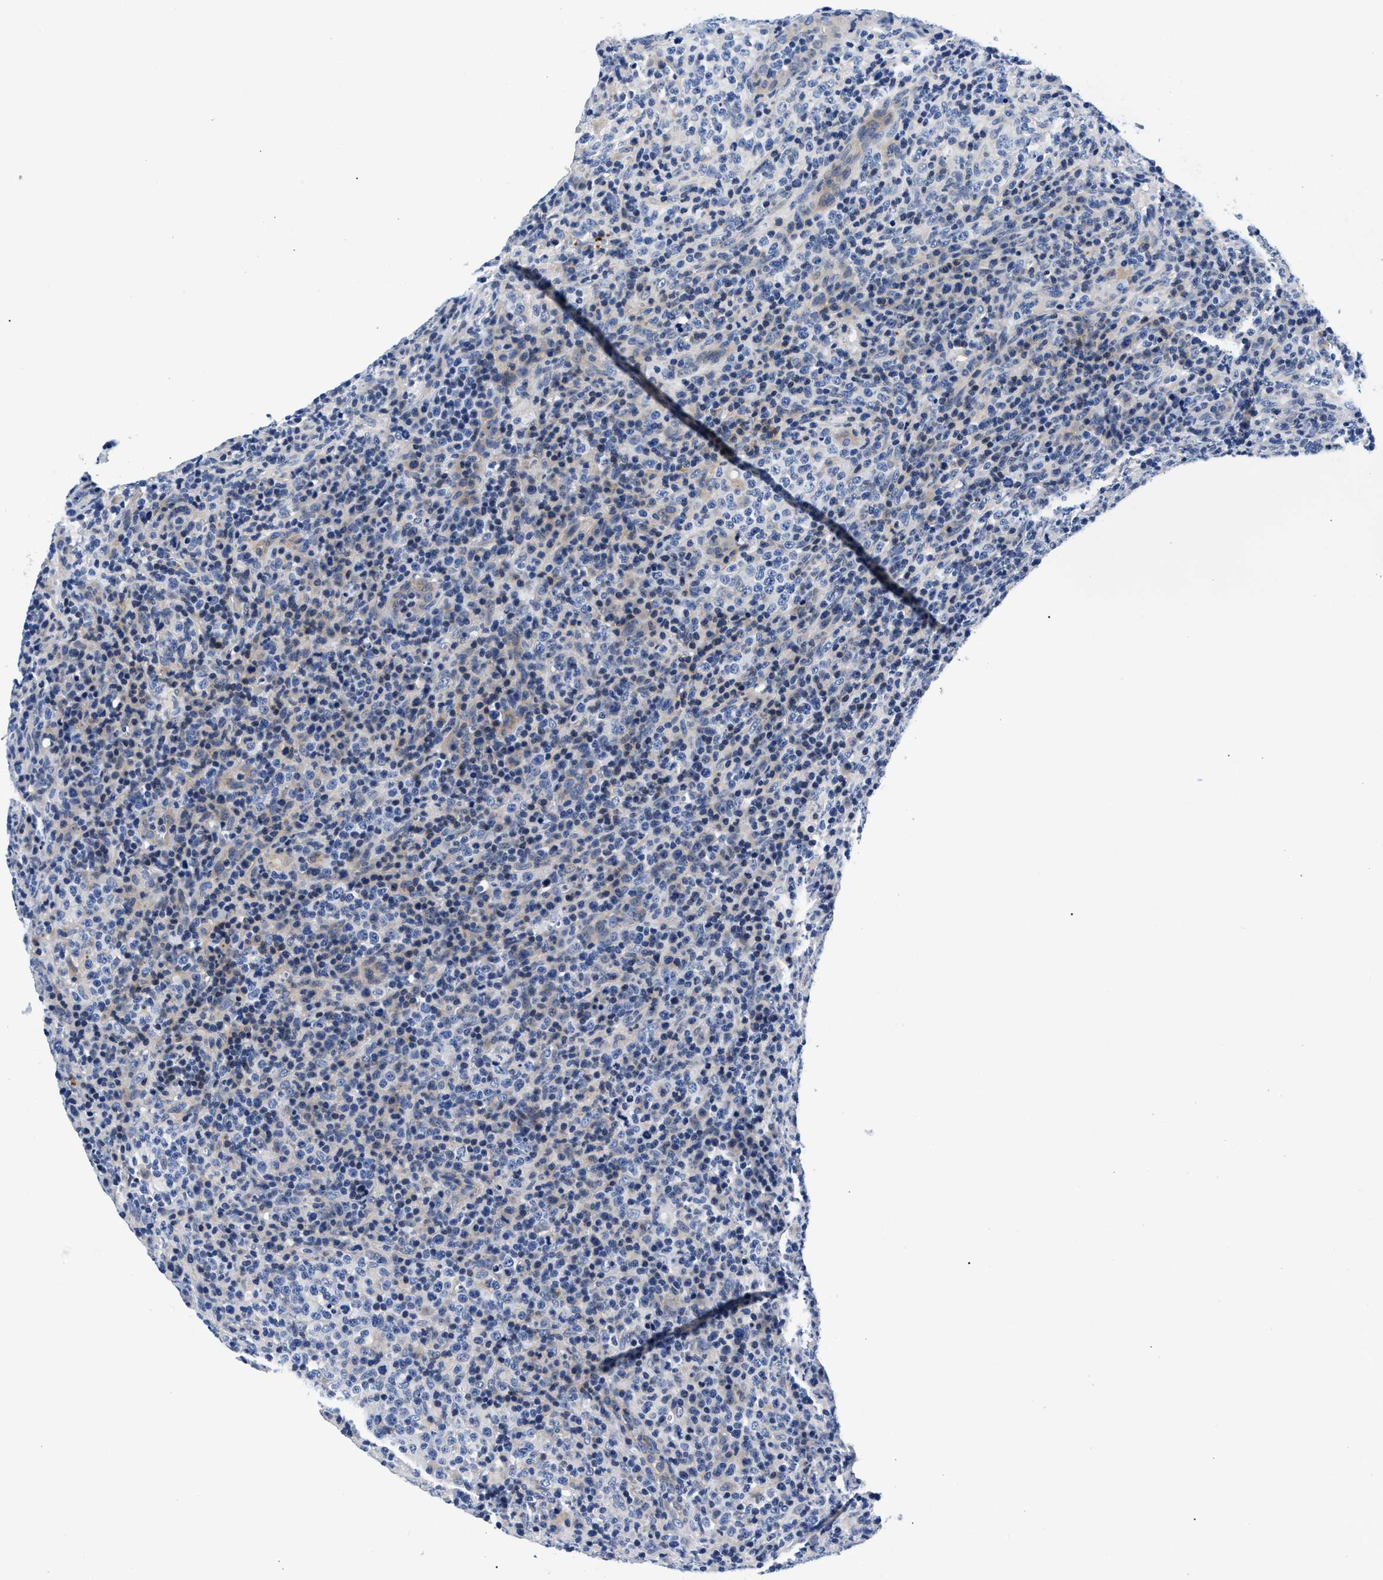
{"staining": {"intensity": "negative", "quantity": "none", "location": "none"}, "tissue": "lymphoma", "cell_type": "Tumor cells", "image_type": "cancer", "snomed": [{"axis": "morphology", "description": "Malignant lymphoma, non-Hodgkin's type, High grade"}, {"axis": "topography", "description": "Lymph node"}], "caption": "Immunohistochemistry (IHC) histopathology image of neoplastic tissue: human malignant lymphoma, non-Hodgkin's type (high-grade) stained with DAB exhibits no significant protein staining in tumor cells. (DAB (3,3'-diaminobenzidine) IHC visualized using brightfield microscopy, high magnification).", "gene": "P2RY4", "patient": {"sex": "female", "age": 76}}